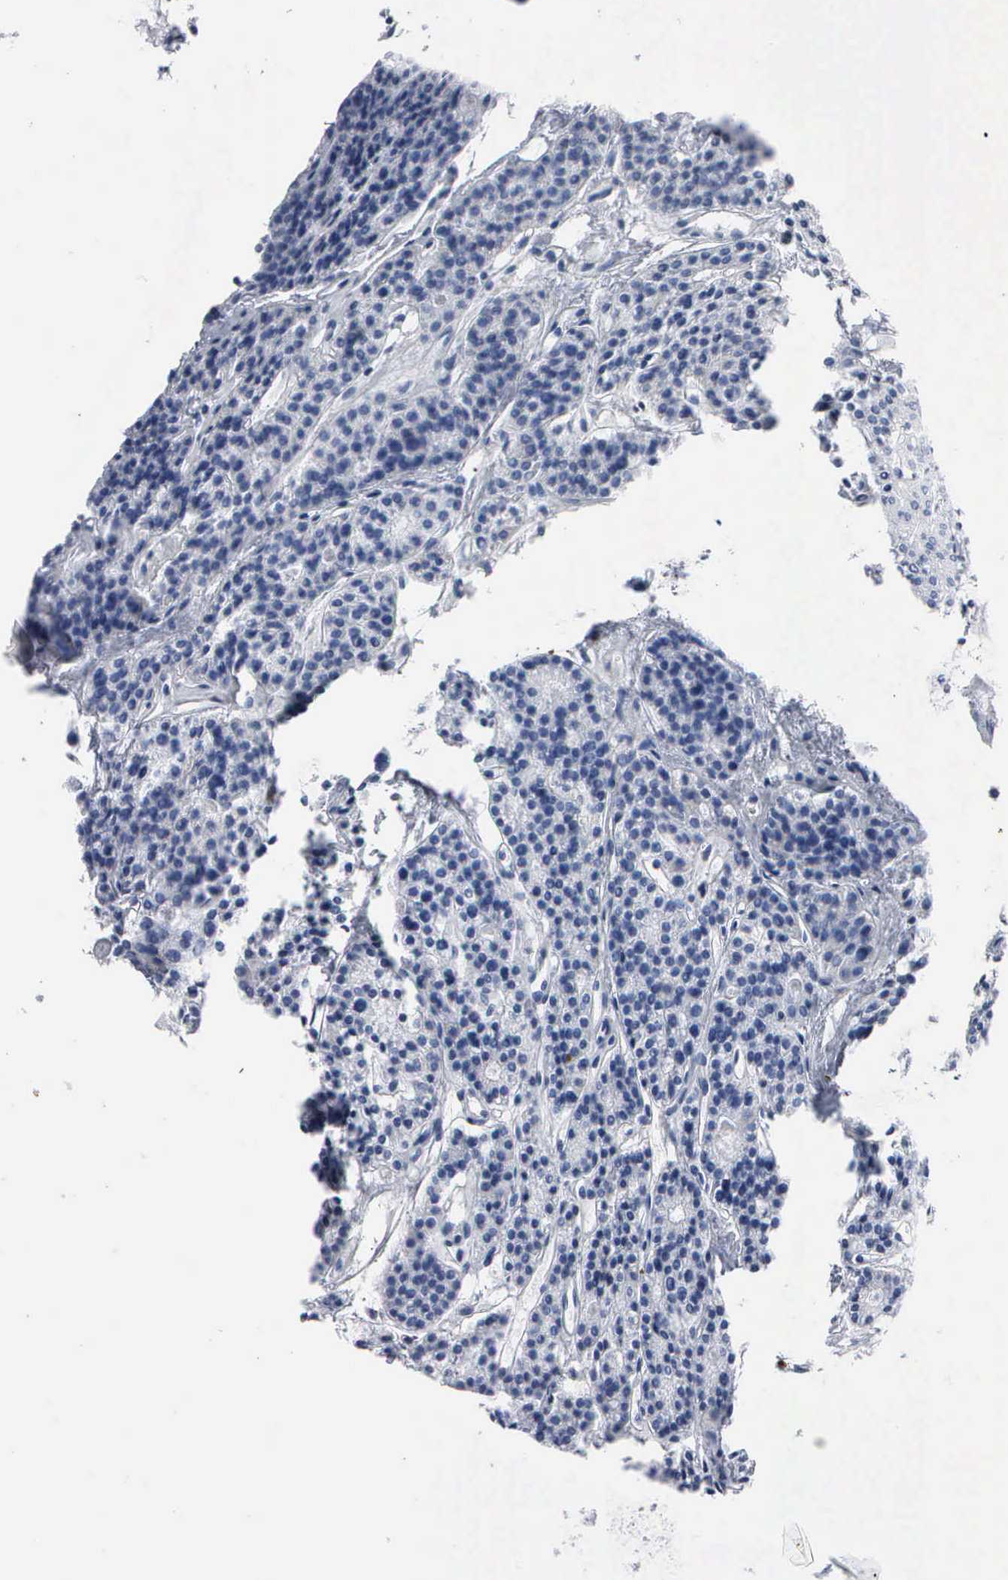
{"staining": {"intensity": "negative", "quantity": "none", "location": "none"}, "tissue": "parathyroid gland", "cell_type": "Glandular cells", "image_type": "normal", "snomed": [{"axis": "morphology", "description": "Normal tissue, NOS"}, {"axis": "topography", "description": "Parathyroid gland"}], "caption": "IHC of benign parathyroid gland shows no positivity in glandular cells.", "gene": "DMD", "patient": {"sex": "female", "age": 70}}